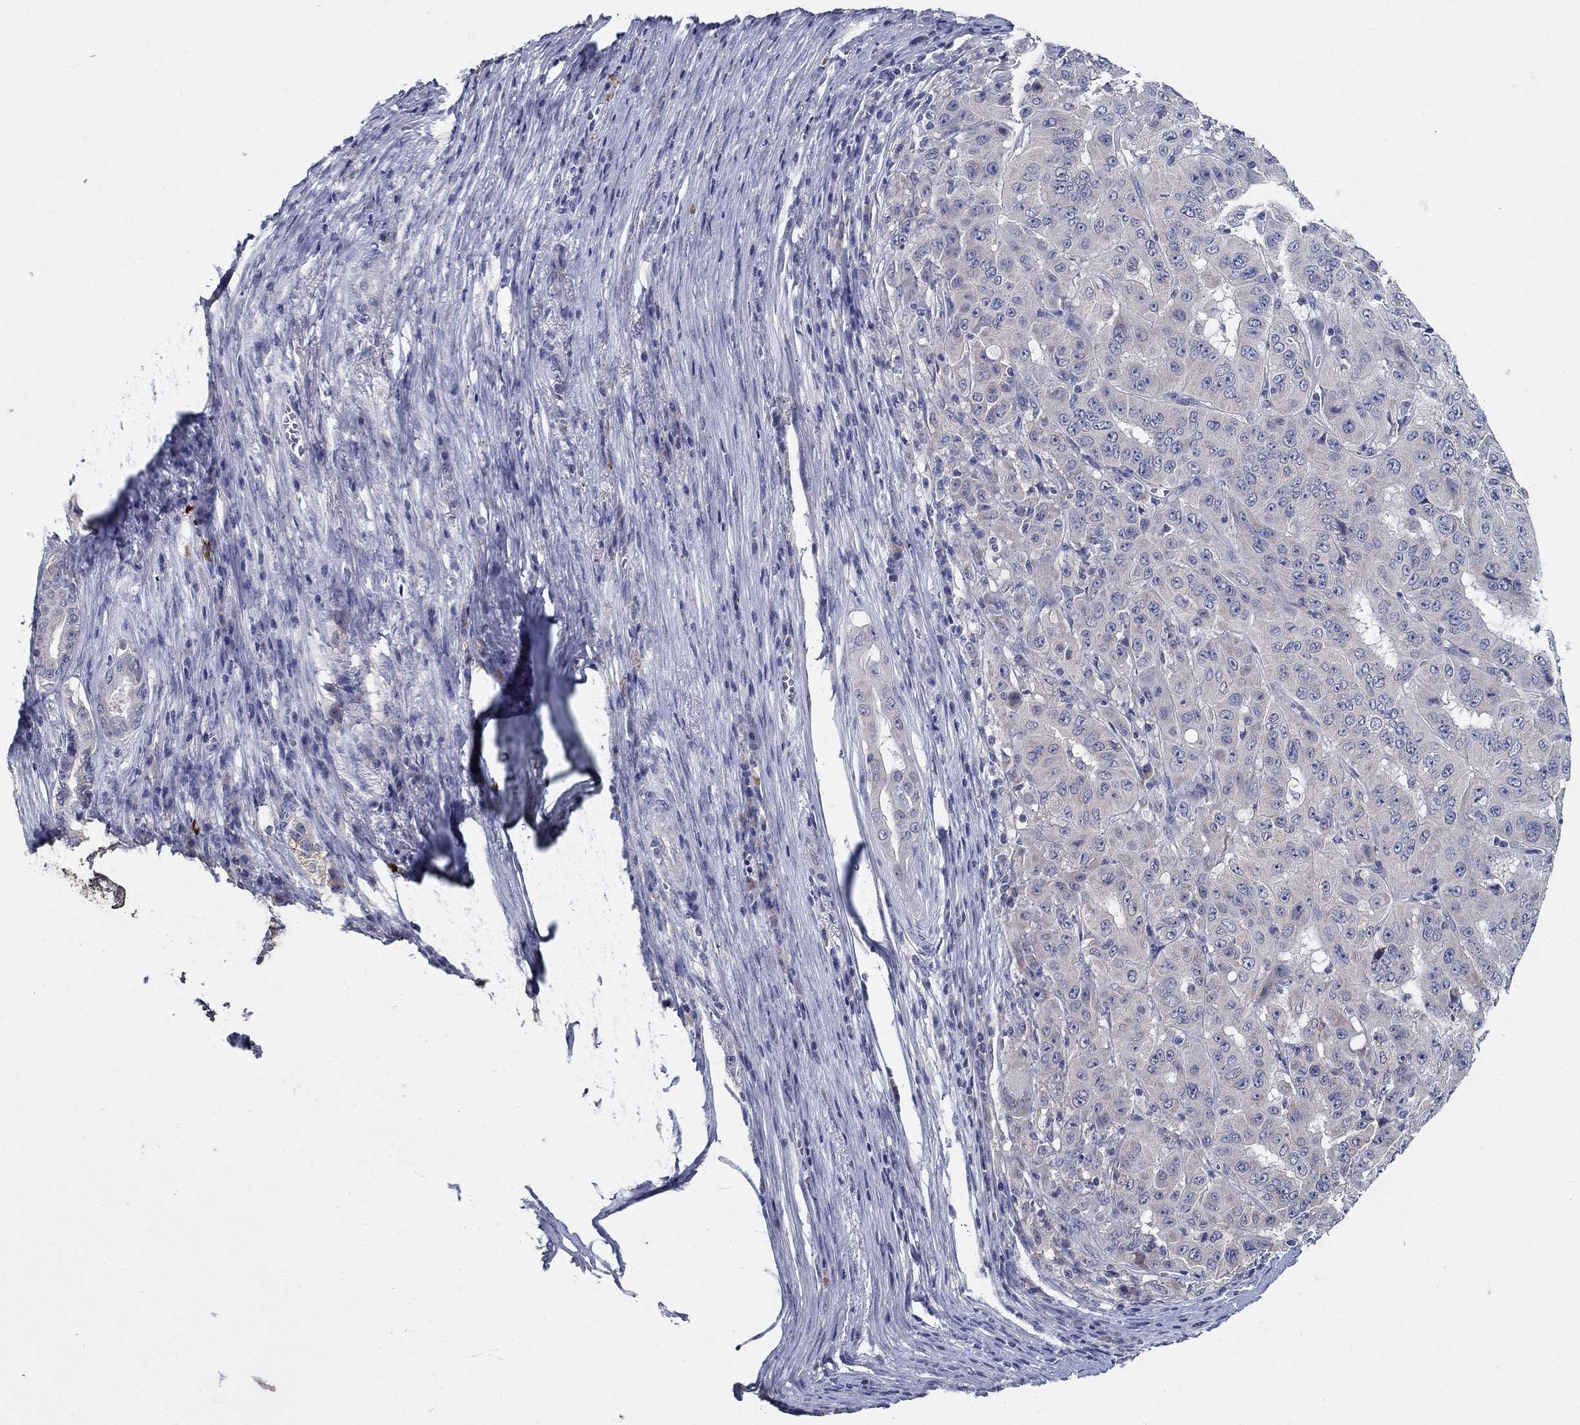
{"staining": {"intensity": "negative", "quantity": "none", "location": "none"}, "tissue": "pancreatic cancer", "cell_type": "Tumor cells", "image_type": "cancer", "snomed": [{"axis": "morphology", "description": "Adenocarcinoma, NOS"}, {"axis": "topography", "description": "Pancreas"}], "caption": "Immunohistochemistry (IHC) of pancreatic cancer exhibits no positivity in tumor cells. (DAB immunohistochemistry (IHC) with hematoxylin counter stain).", "gene": "PROZ", "patient": {"sex": "male", "age": 63}}